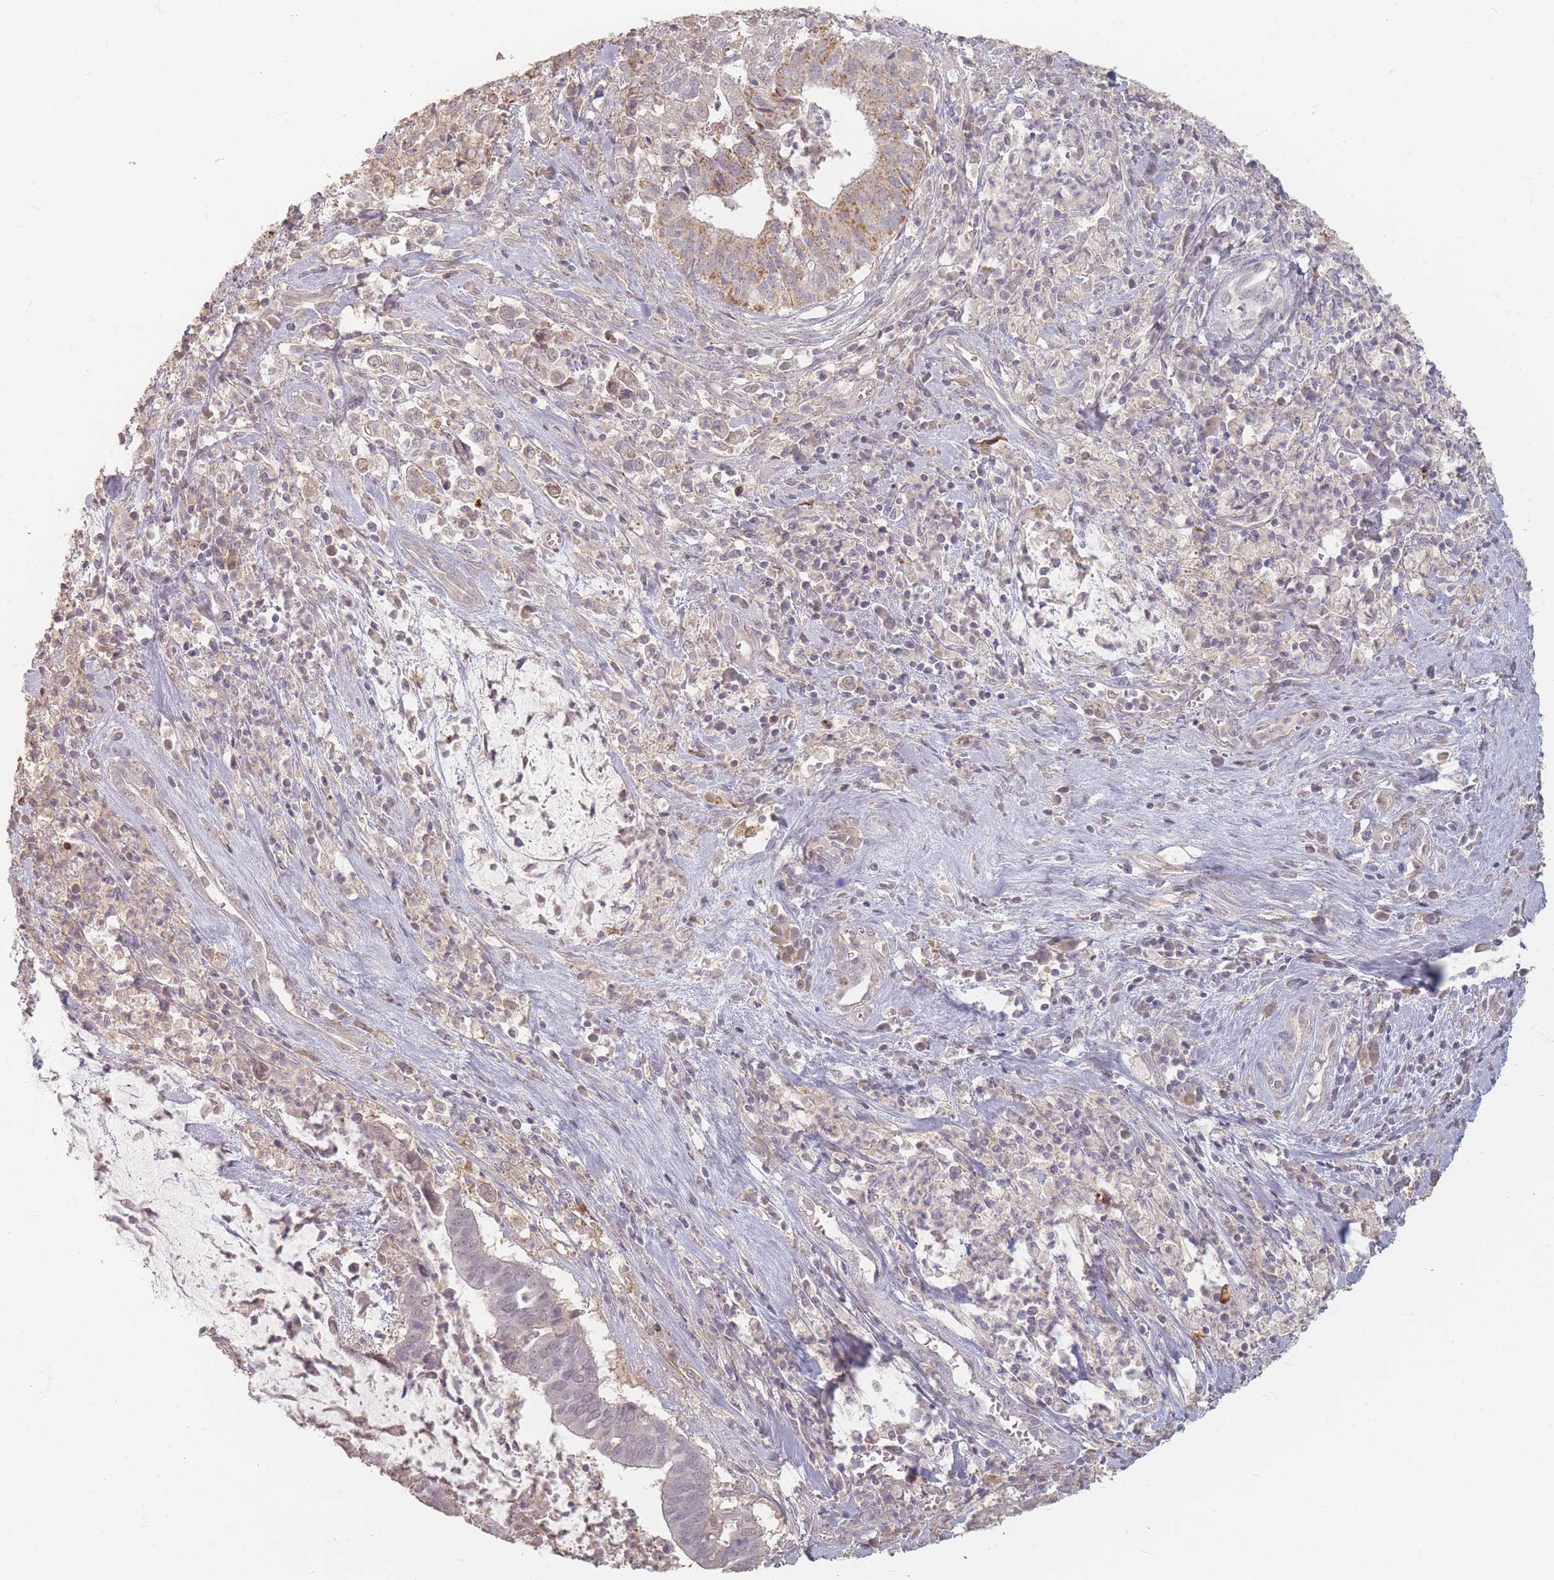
{"staining": {"intensity": "moderate", "quantity": "<25%", "location": "cytoplasmic/membranous"}, "tissue": "cervical cancer", "cell_type": "Tumor cells", "image_type": "cancer", "snomed": [{"axis": "morphology", "description": "Adenocarcinoma, NOS"}, {"axis": "topography", "description": "Cervix"}], "caption": "Approximately <25% of tumor cells in cervical cancer (adenocarcinoma) show moderate cytoplasmic/membranous protein expression as visualized by brown immunohistochemical staining.", "gene": "RFTN1", "patient": {"sex": "female", "age": 44}}